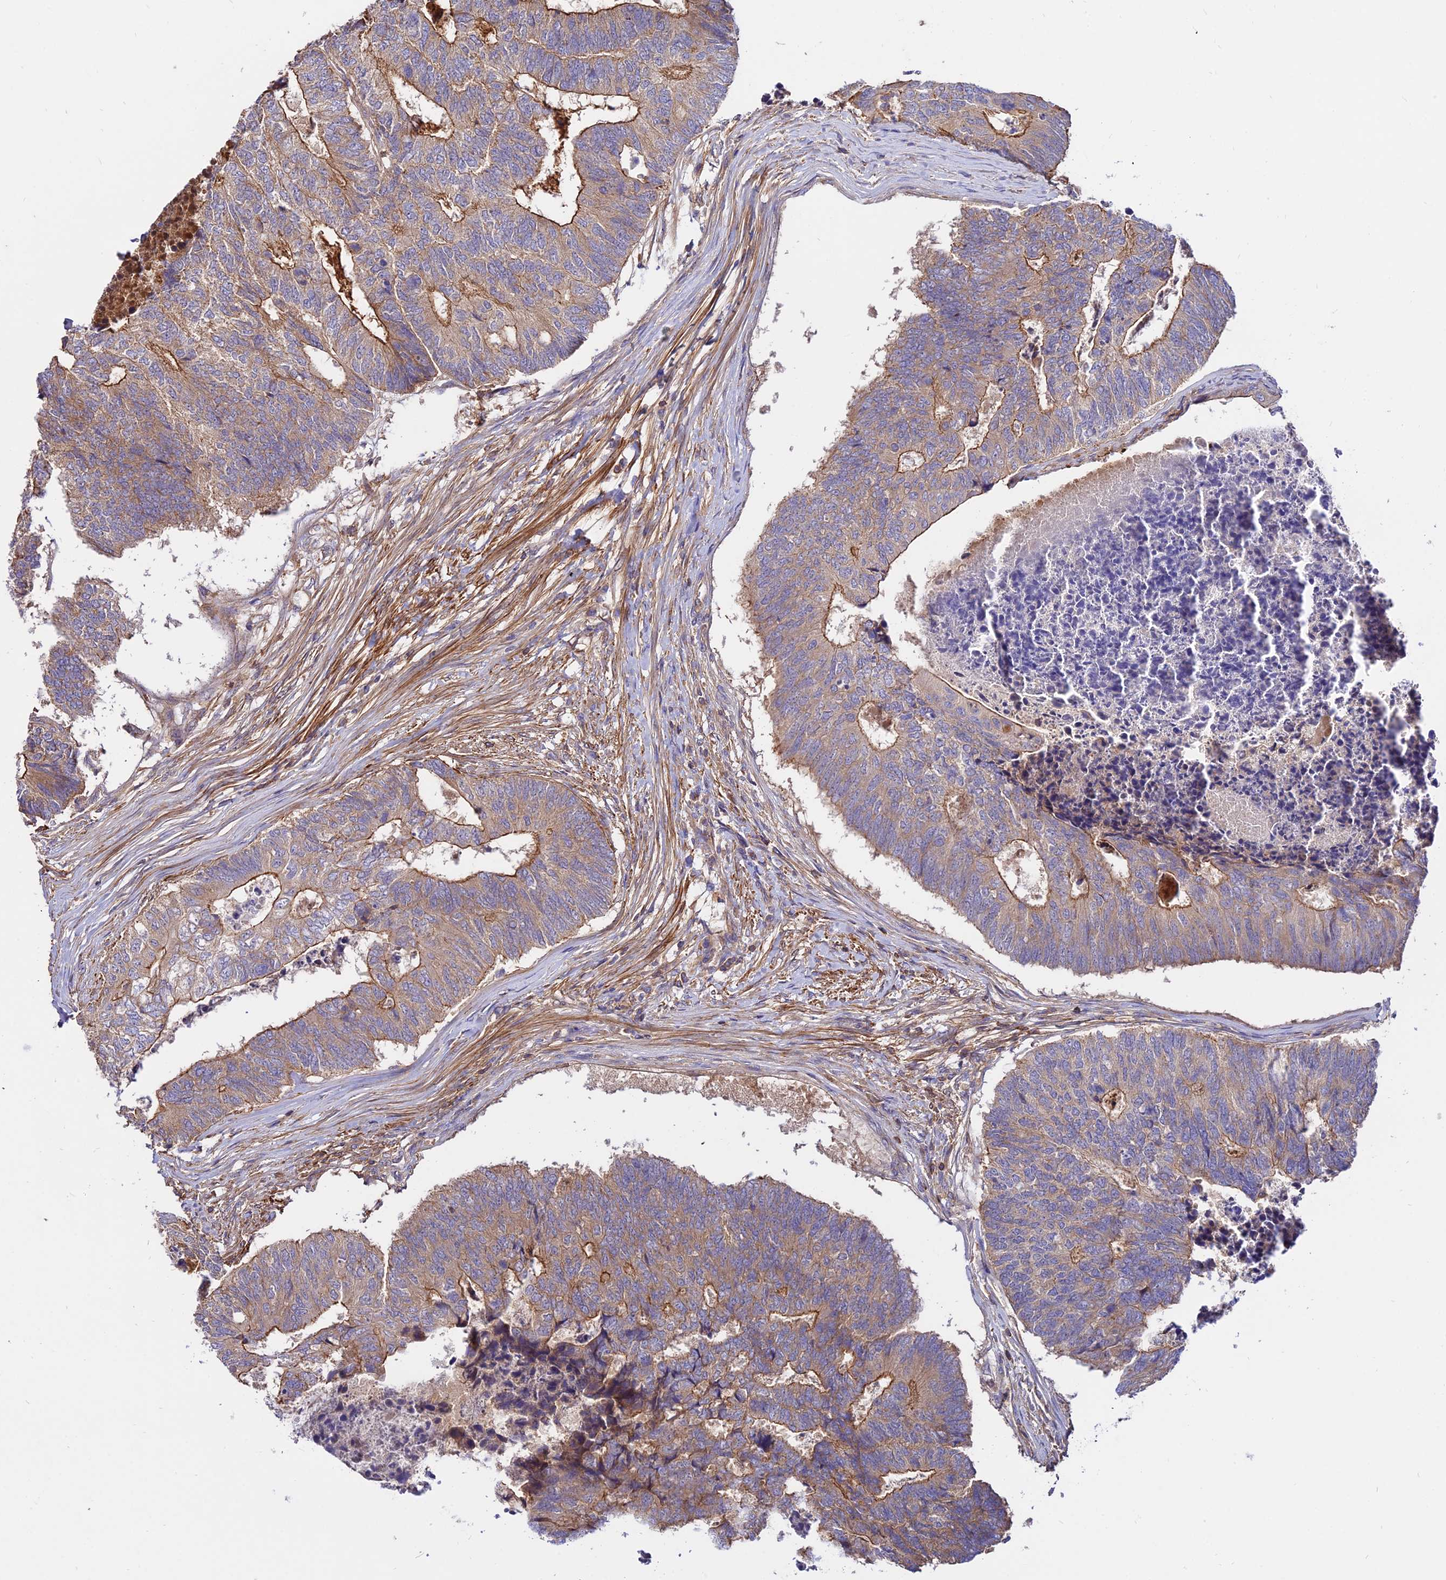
{"staining": {"intensity": "moderate", "quantity": "25%-75%", "location": "cytoplasmic/membranous"}, "tissue": "colorectal cancer", "cell_type": "Tumor cells", "image_type": "cancer", "snomed": [{"axis": "morphology", "description": "Adenocarcinoma, NOS"}, {"axis": "topography", "description": "Colon"}], "caption": "A photomicrograph of human colorectal cancer (adenocarcinoma) stained for a protein demonstrates moderate cytoplasmic/membranous brown staining in tumor cells.", "gene": "PYM1", "patient": {"sex": "female", "age": 67}}